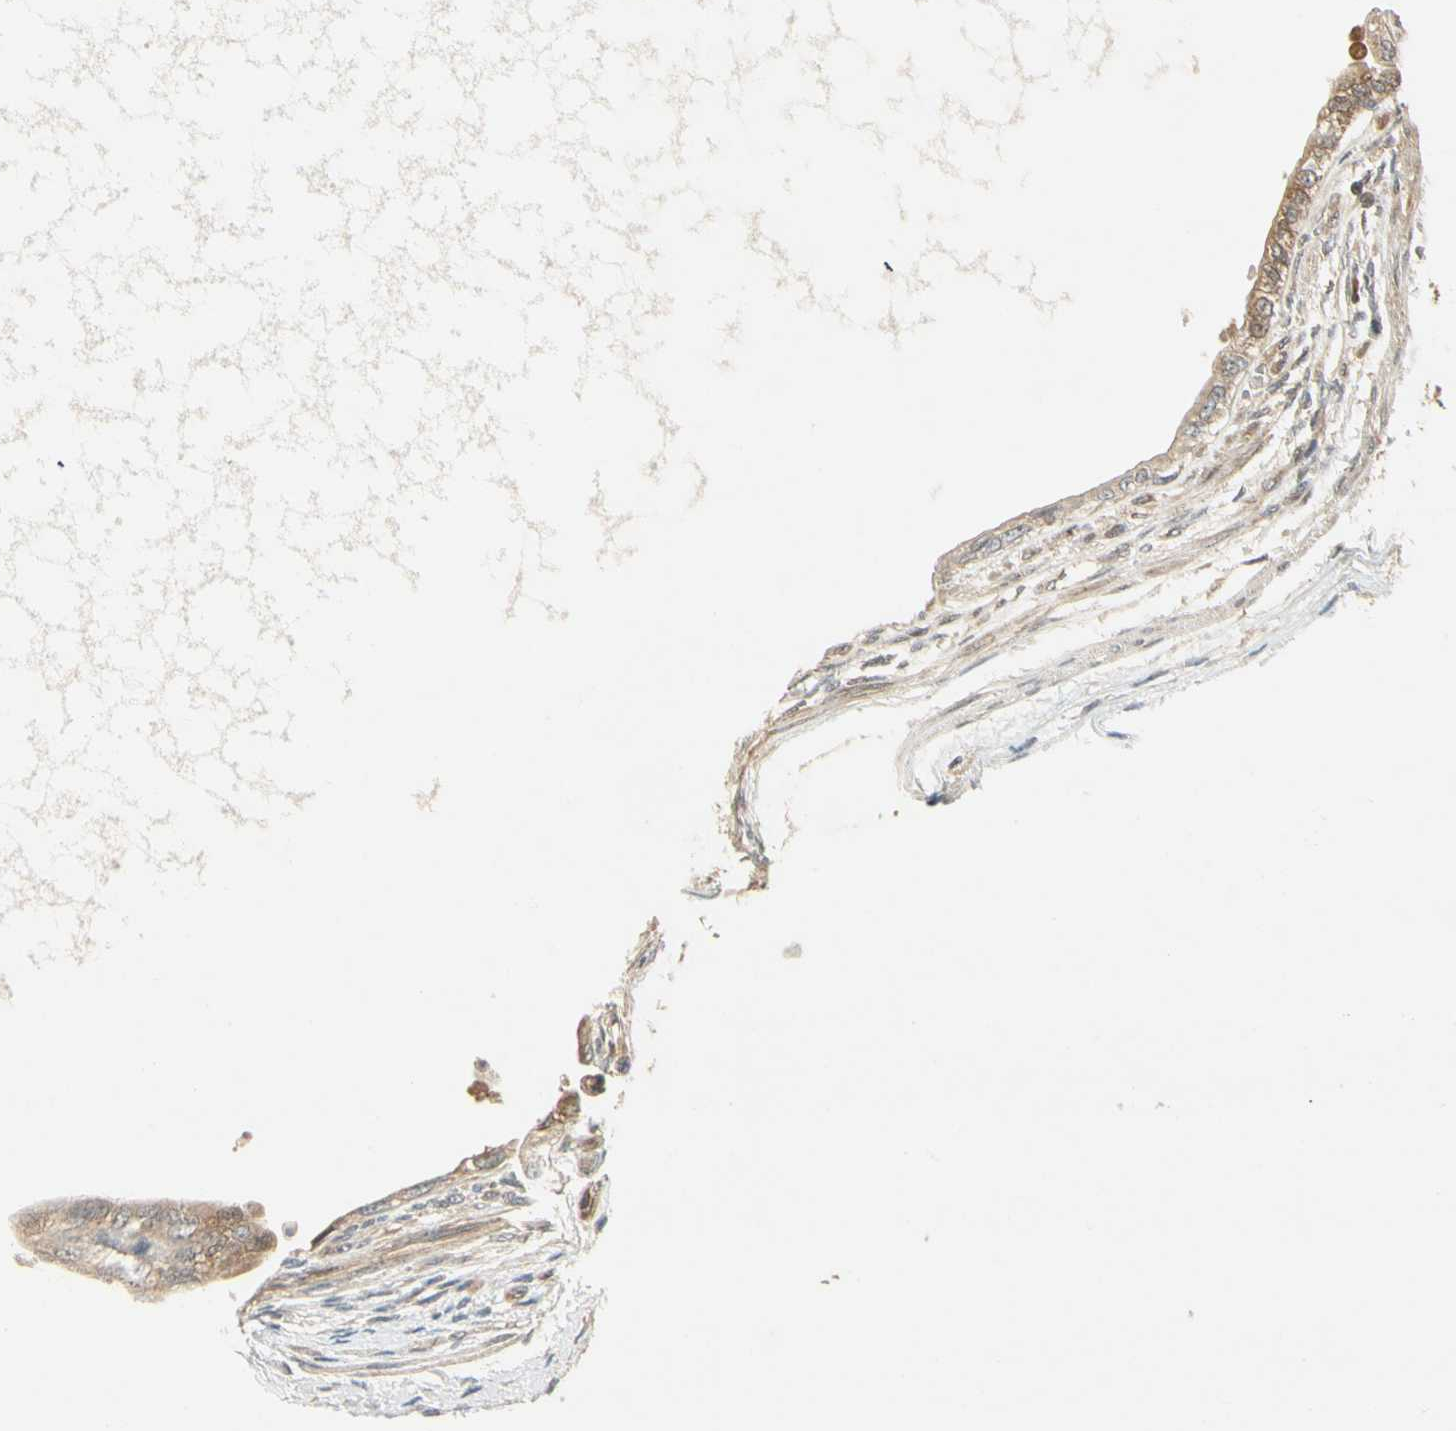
{"staining": {"intensity": "moderate", "quantity": ">75%", "location": "cytoplasmic/membranous"}, "tissue": "testis cancer", "cell_type": "Tumor cells", "image_type": "cancer", "snomed": [{"axis": "morphology", "description": "Carcinoma, Embryonal, NOS"}, {"axis": "topography", "description": "Testis"}], "caption": "Human testis cancer stained for a protein (brown) displays moderate cytoplasmic/membranous positive expression in approximately >75% of tumor cells.", "gene": "IPO5", "patient": {"sex": "male", "age": 26}}